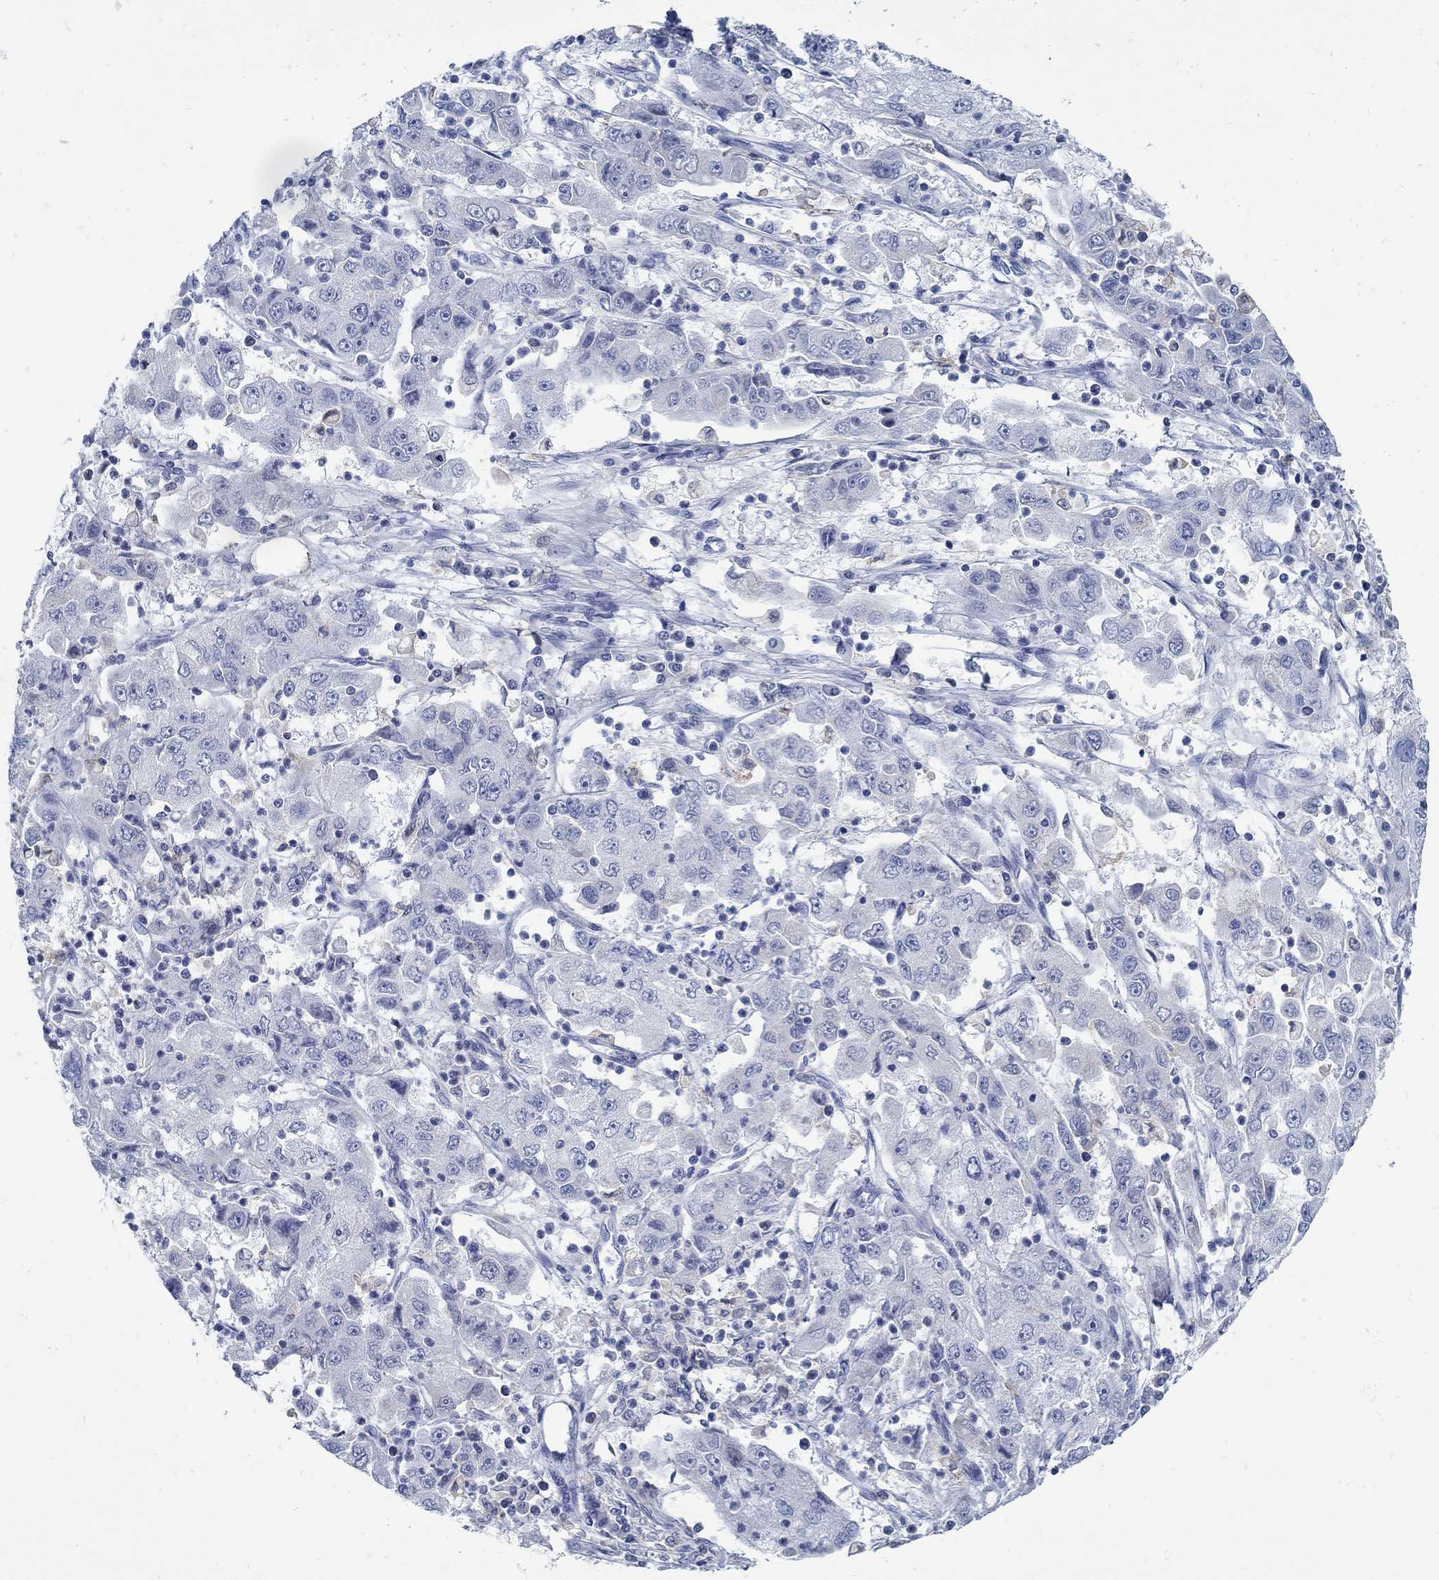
{"staining": {"intensity": "negative", "quantity": "none", "location": "none"}, "tissue": "cervical cancer", "cell_type": "Tumor cells", "image_type": "cancer", "snomed": [{"axis": "morphology", "description": "Squamous cell carcinoma, NOS"}, {"axis": "topography", "description": "Cervix"}], "caption": "A high-resolution image shows IHC staining of cervical cancer (squamous cell carcinoma), which exhibits no significant positivity in tumor cells. (DAB (3,3'-diaminobenzidine) immunohistochemistry visualized using brightfield microscopy, high magnification).", "gene": "ZFAND4", "patient": {"sex": "female", "age": 36}}